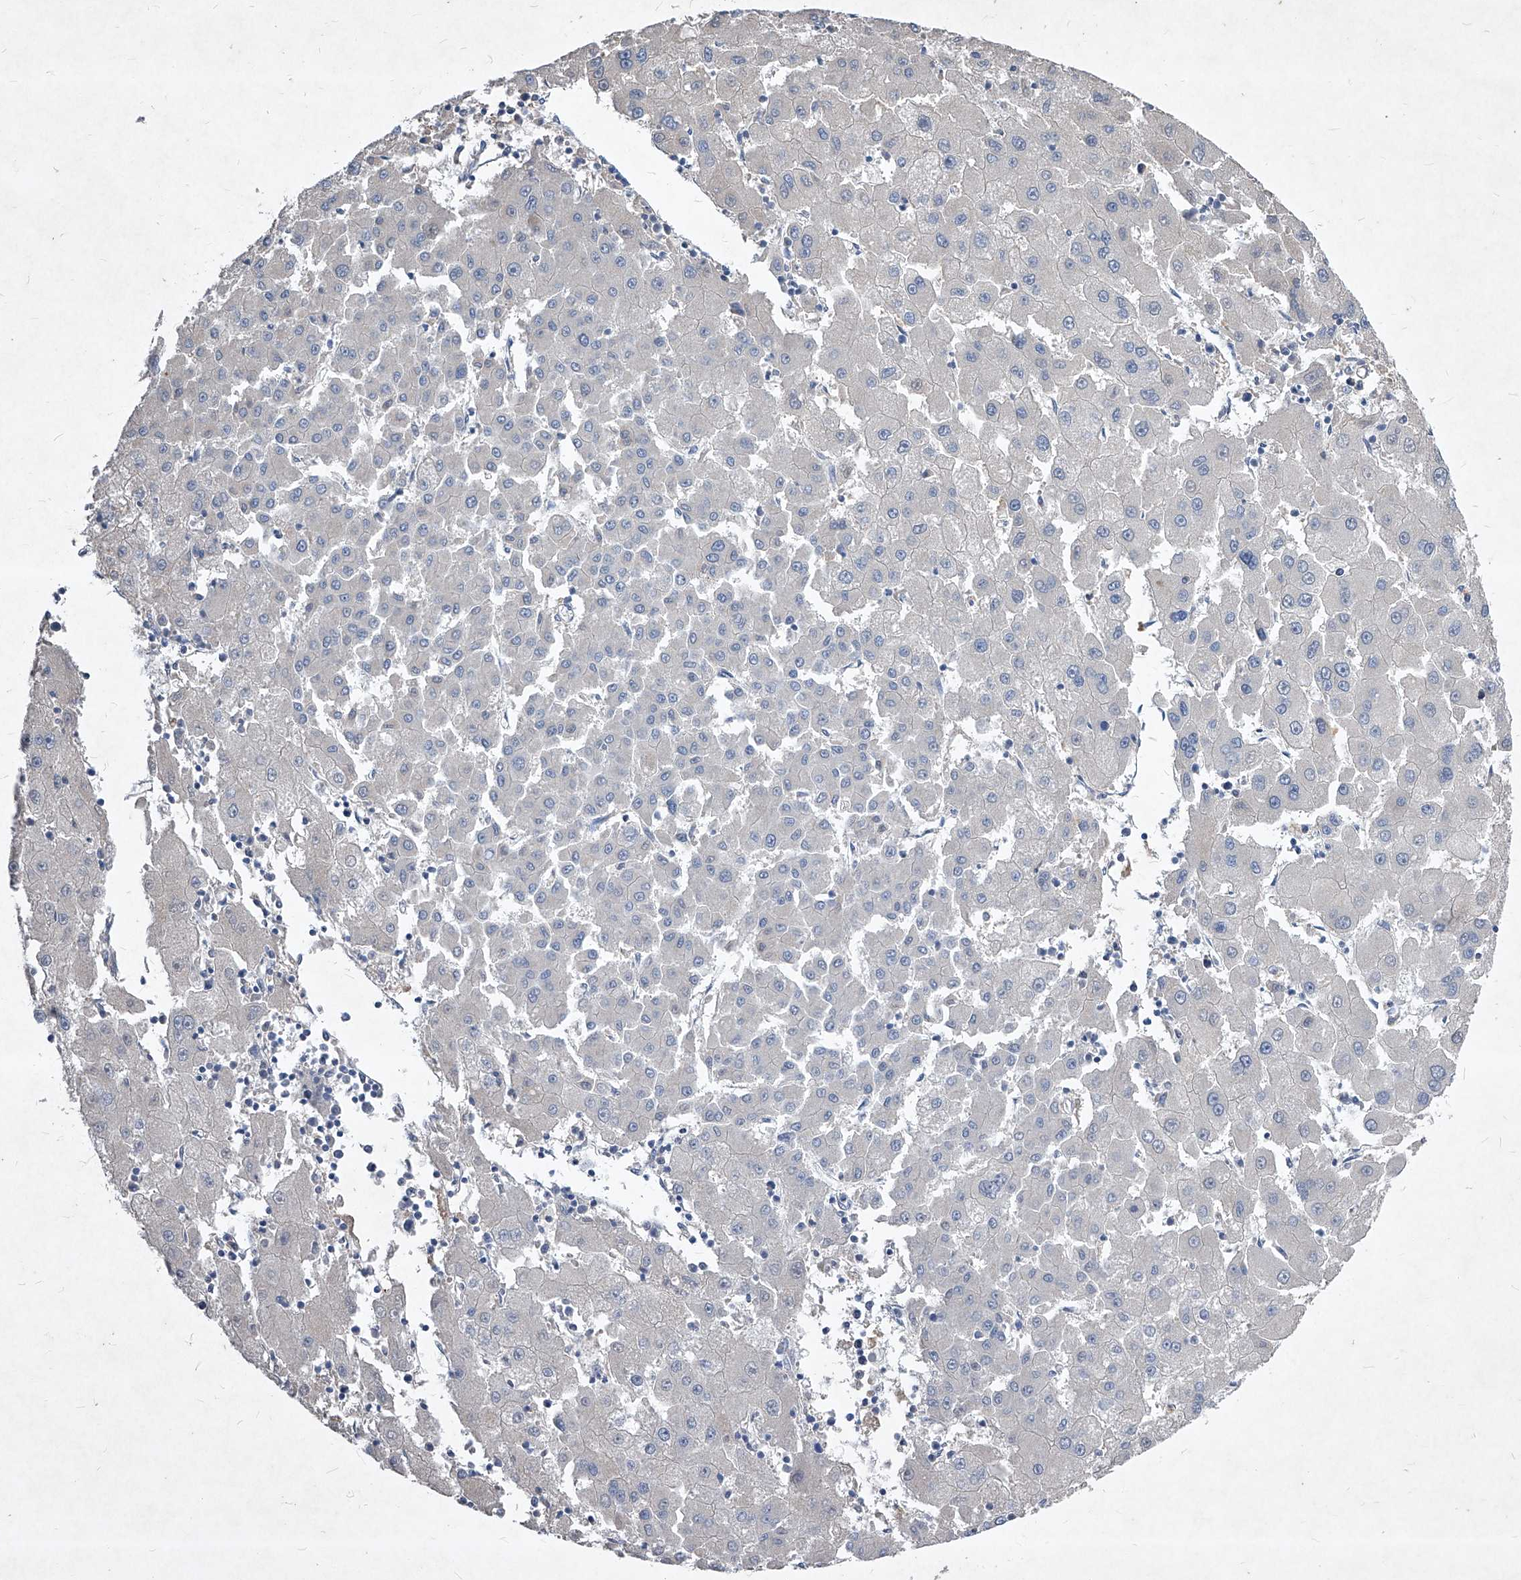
{"staining": {"intensity": "negative", "quantity": "none", "location": "none"}, "tissue": "liver cancer", "cell_type": "Tumor cells", "image_type": "cancer", "snomed": [{"axis": "morphology", "description": "Carcinoma, Hepatocellular, NOS"}, {"axis": "topography", "description": "Liver"}], "caption": "An image of human liver hepatocellular carcinoma is negative for staining in tumor cells.", "gene": "SYNGR1", "patient": {"sex": "male", "age": 72}}